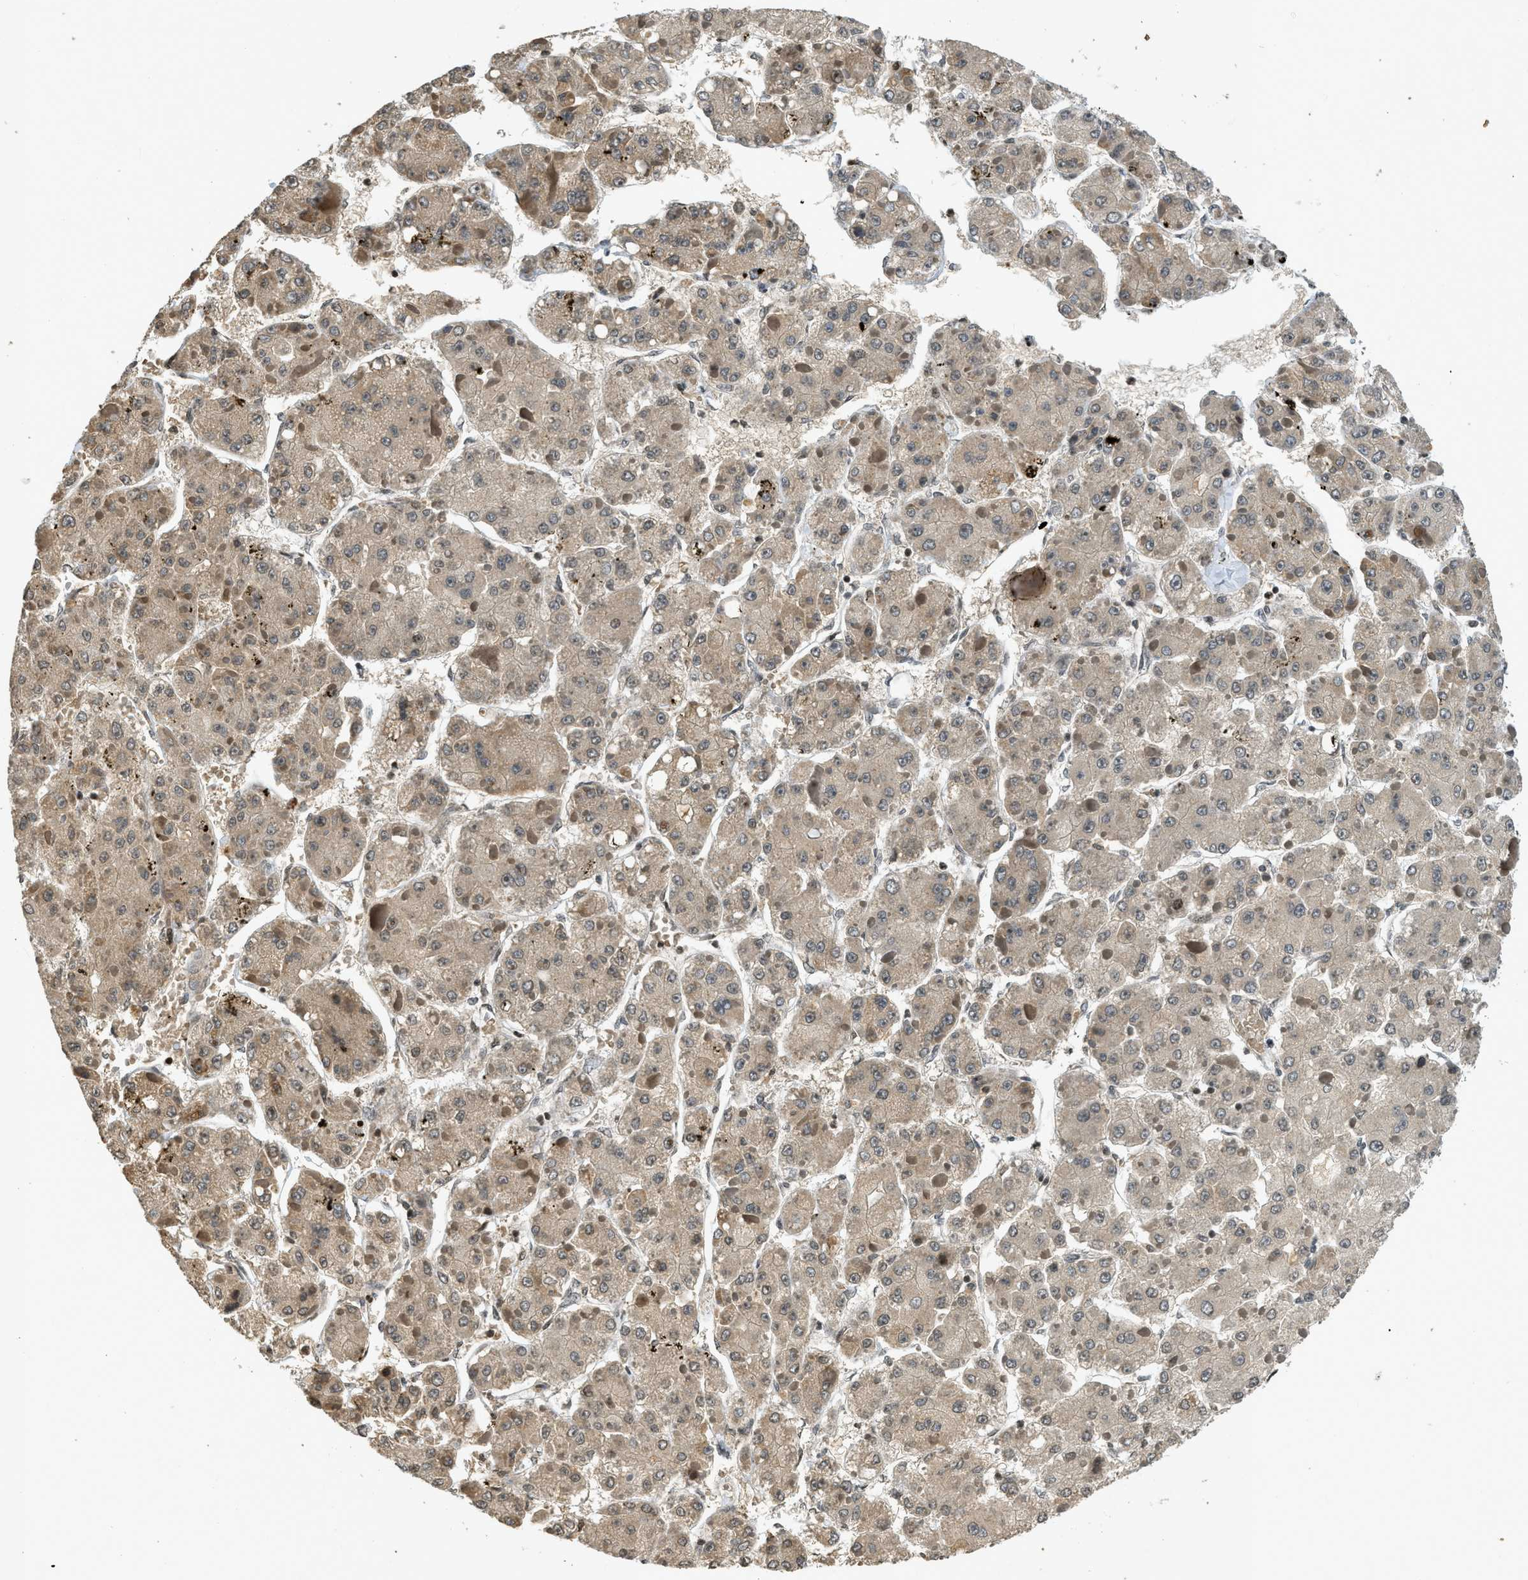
{"staining": {"intensity": "weak", "quantity": "25%-75%", "location": "cytoplasmic/membranous"}, "tissue": "liver cancer", "cell_type": "Tumor cells", "image_type": "cancer", "snomed": [{"axis": "morphology", "description": "Carcinoma, Hepatocellular, NOS"}, {"axis": "topography", "description": "Liver"}], "caption": "Protein staining of liver cancer tissue shows weak cytoplasmic/membranous positivity in about 25%-75% of tumor cells.", "gene": "SIAH1", "patient": {"sex": "female", "age": 73}}